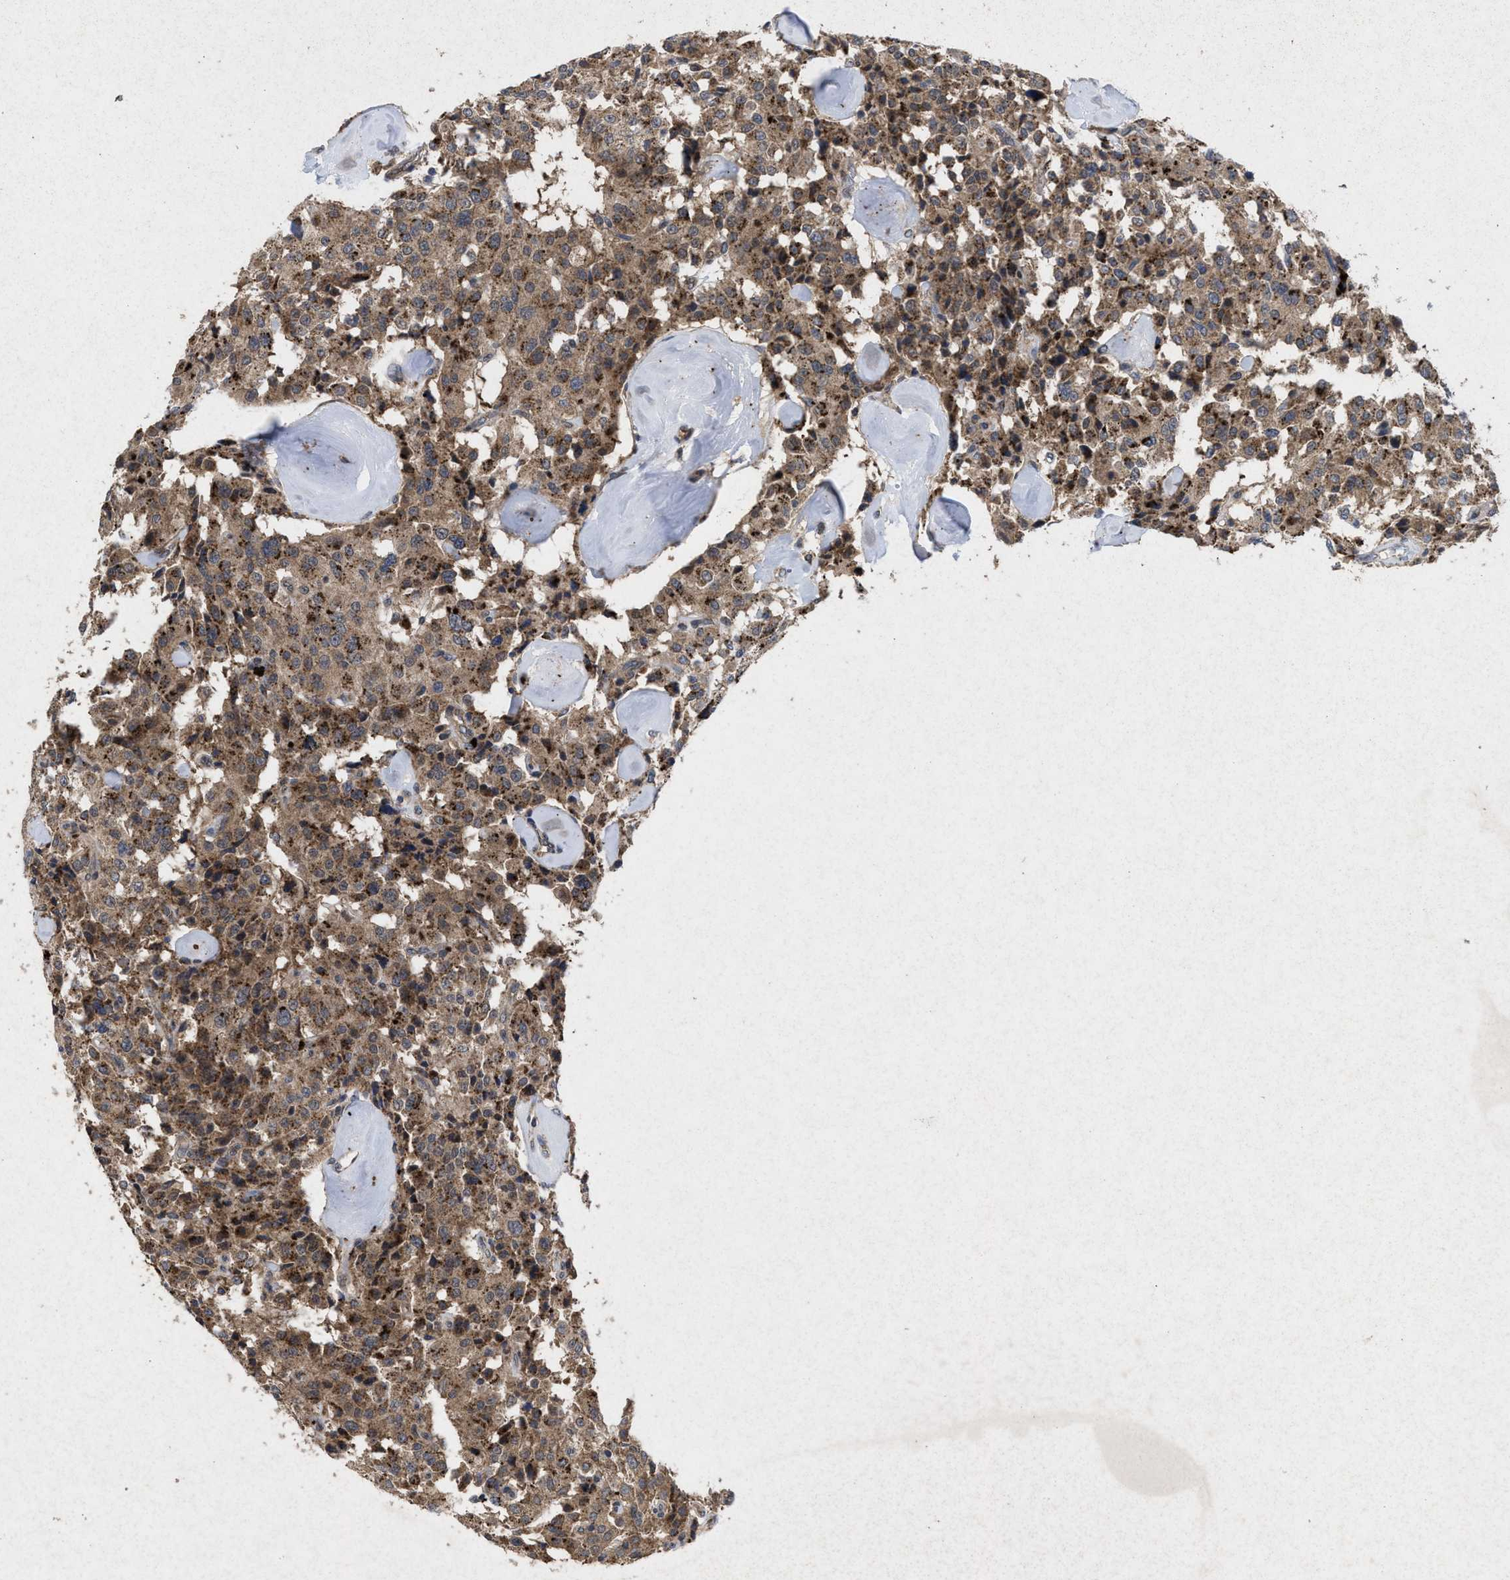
{"staining": {"intensity": "moderate", "quantity": ">75%", "location": "cytoplasmic/membranous"}, "tissue": "carcinoid", "cell_type": "Tumor cells", "image_type": "cancer", "snomed": [{"axis": "morphology", "description": "Carcinoid, malignant, NOS"}, {"axis": "topography", "description": "Lung"}], "caption": "Tumor cells show medium levels of moderate cytoplasmic/membranous staining in about >75% of cells in human malignant carcinoid.", "gene": "MSI2", "patient": {"sex": "male", "age": 30}}